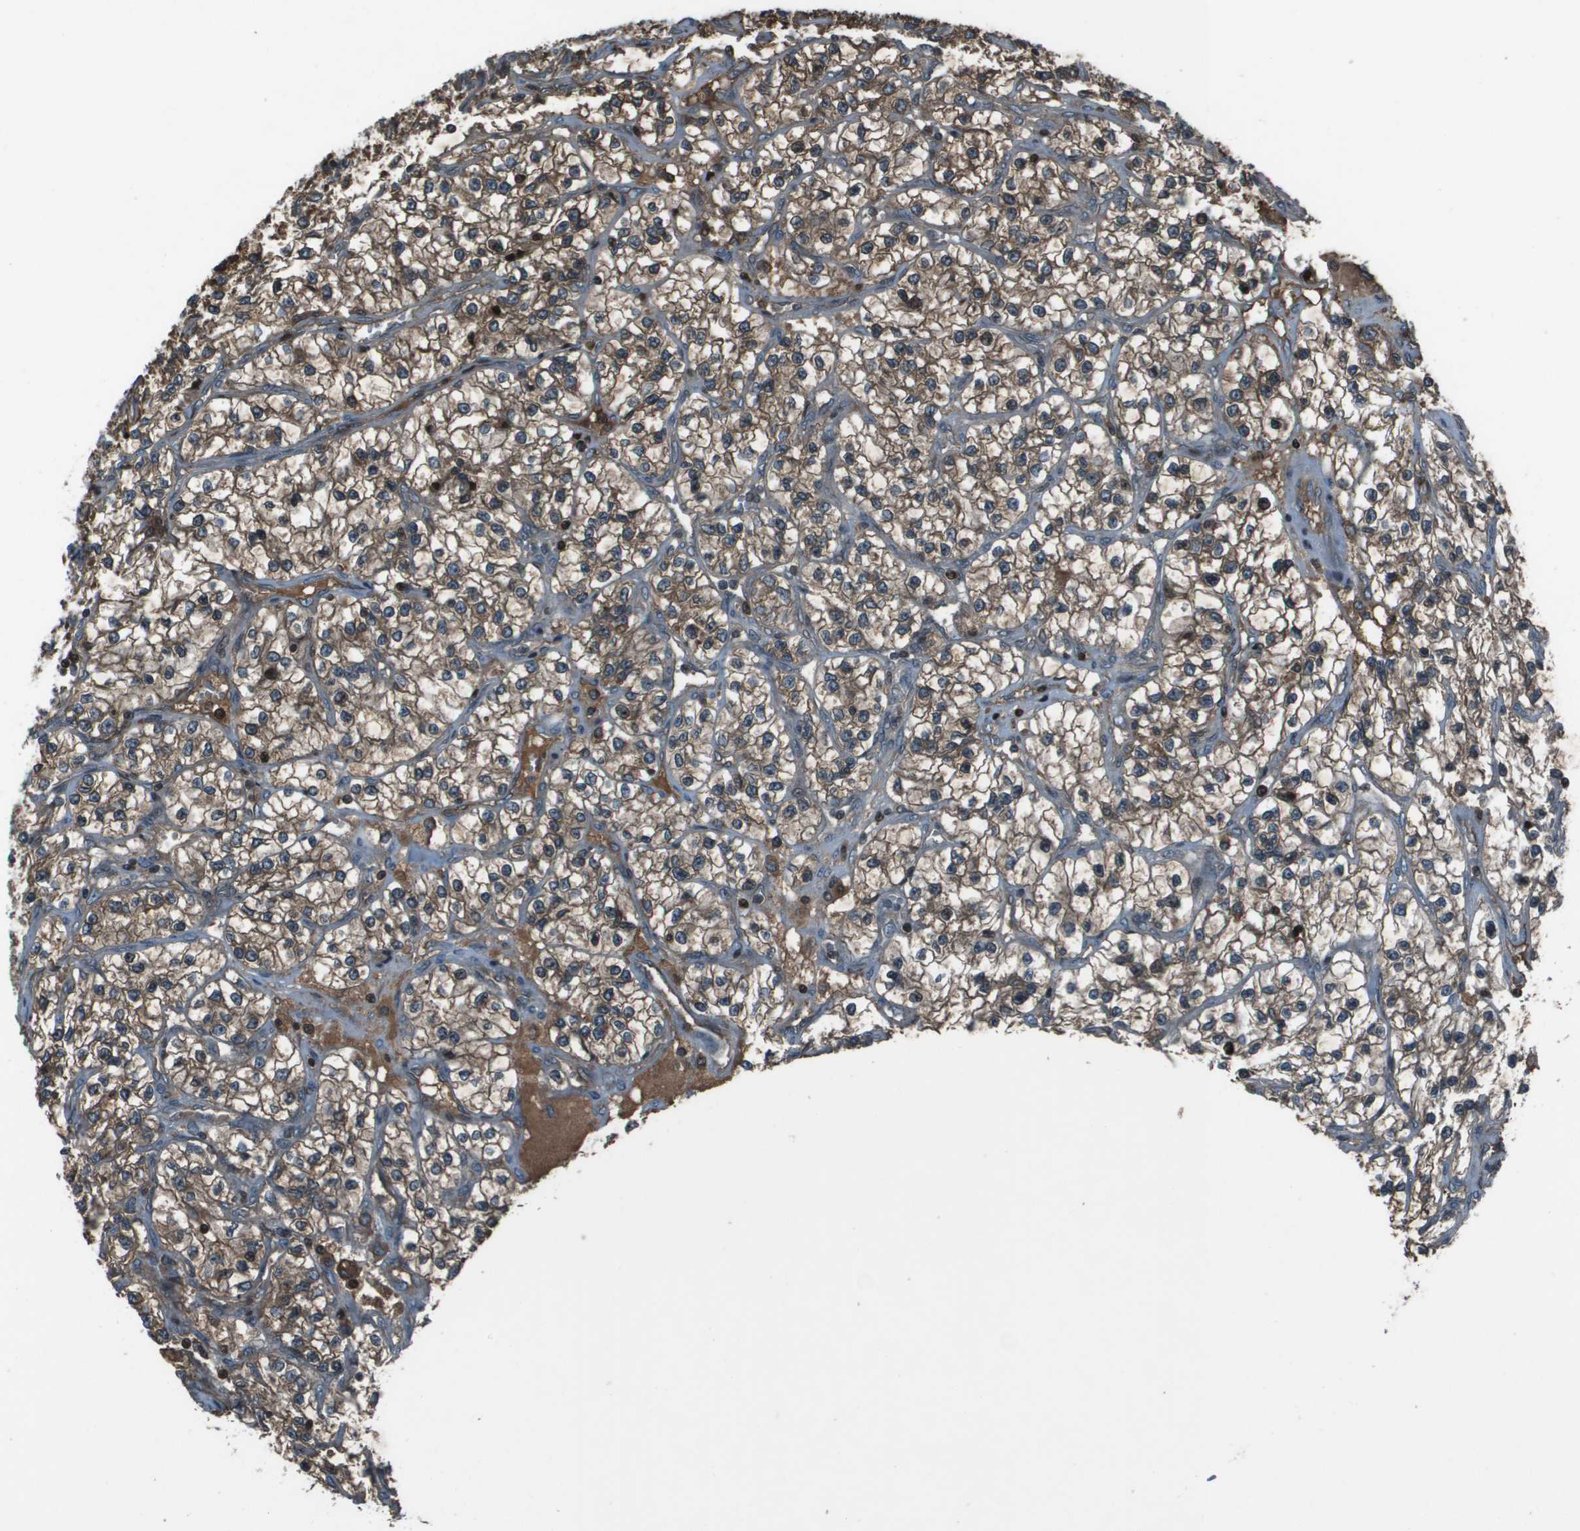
{"staining": {"intensity": "moderate", "quantity": ">75%", "location": "cytoplasmic/membranous"}, "tissue": "renal cancer", "cell_type": "Tumor cells", "image_type": "cancer", "snomed": [{"axis": "morphology", "description": "Adenocarcinoma, NOS"}, {"axis": "topography", "description": "Kidney"}], "caption": "Immunohistochemistry of human renal cancer (adenocarcinoma) displays medium levels of moderate cytoplasmic/membranous expression in about >75% of tumor cells. (brown staining indicates protein expression, while blue staining denotes nuclei).", "gene": "CXCL12", "patient": {"sex": "female", "age": 57}}